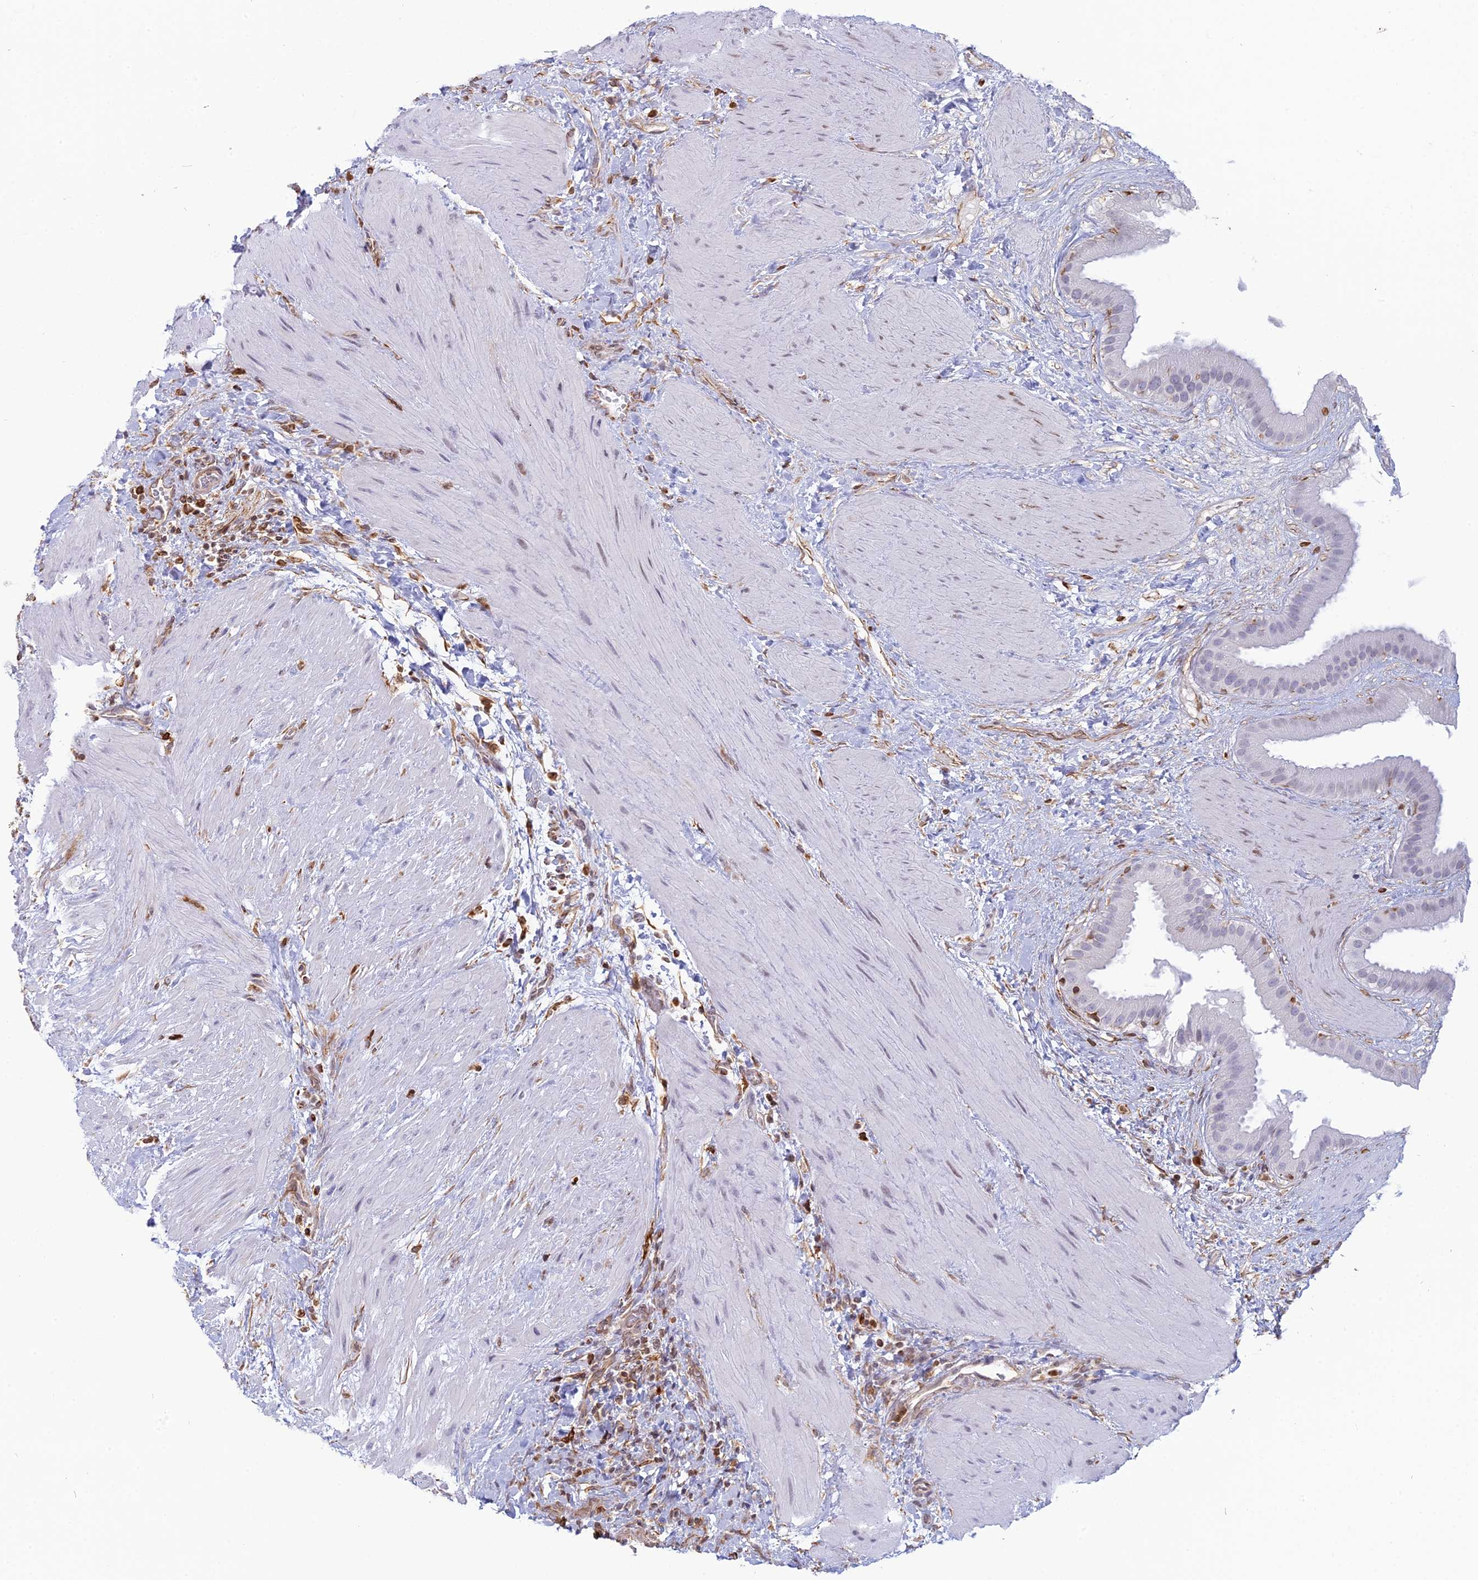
{"staining": {"intensity": "negative", "quantity": "none", "location": "none"}, "tissue": "gallbladder", "cell_type": "Glandular cells", "image_type": "normal", "snomed": [{"axis": "morphology", "description": "Normal tissue, NOS"}, {"axis": "topography", "description": "Gallbladder"}], "caption": "Histopathology image shows no protein positivity in glandular cells of unremarkable gallbladder.", "gene": "APOBR", "patient": {"sex": "male", "age": 55}}